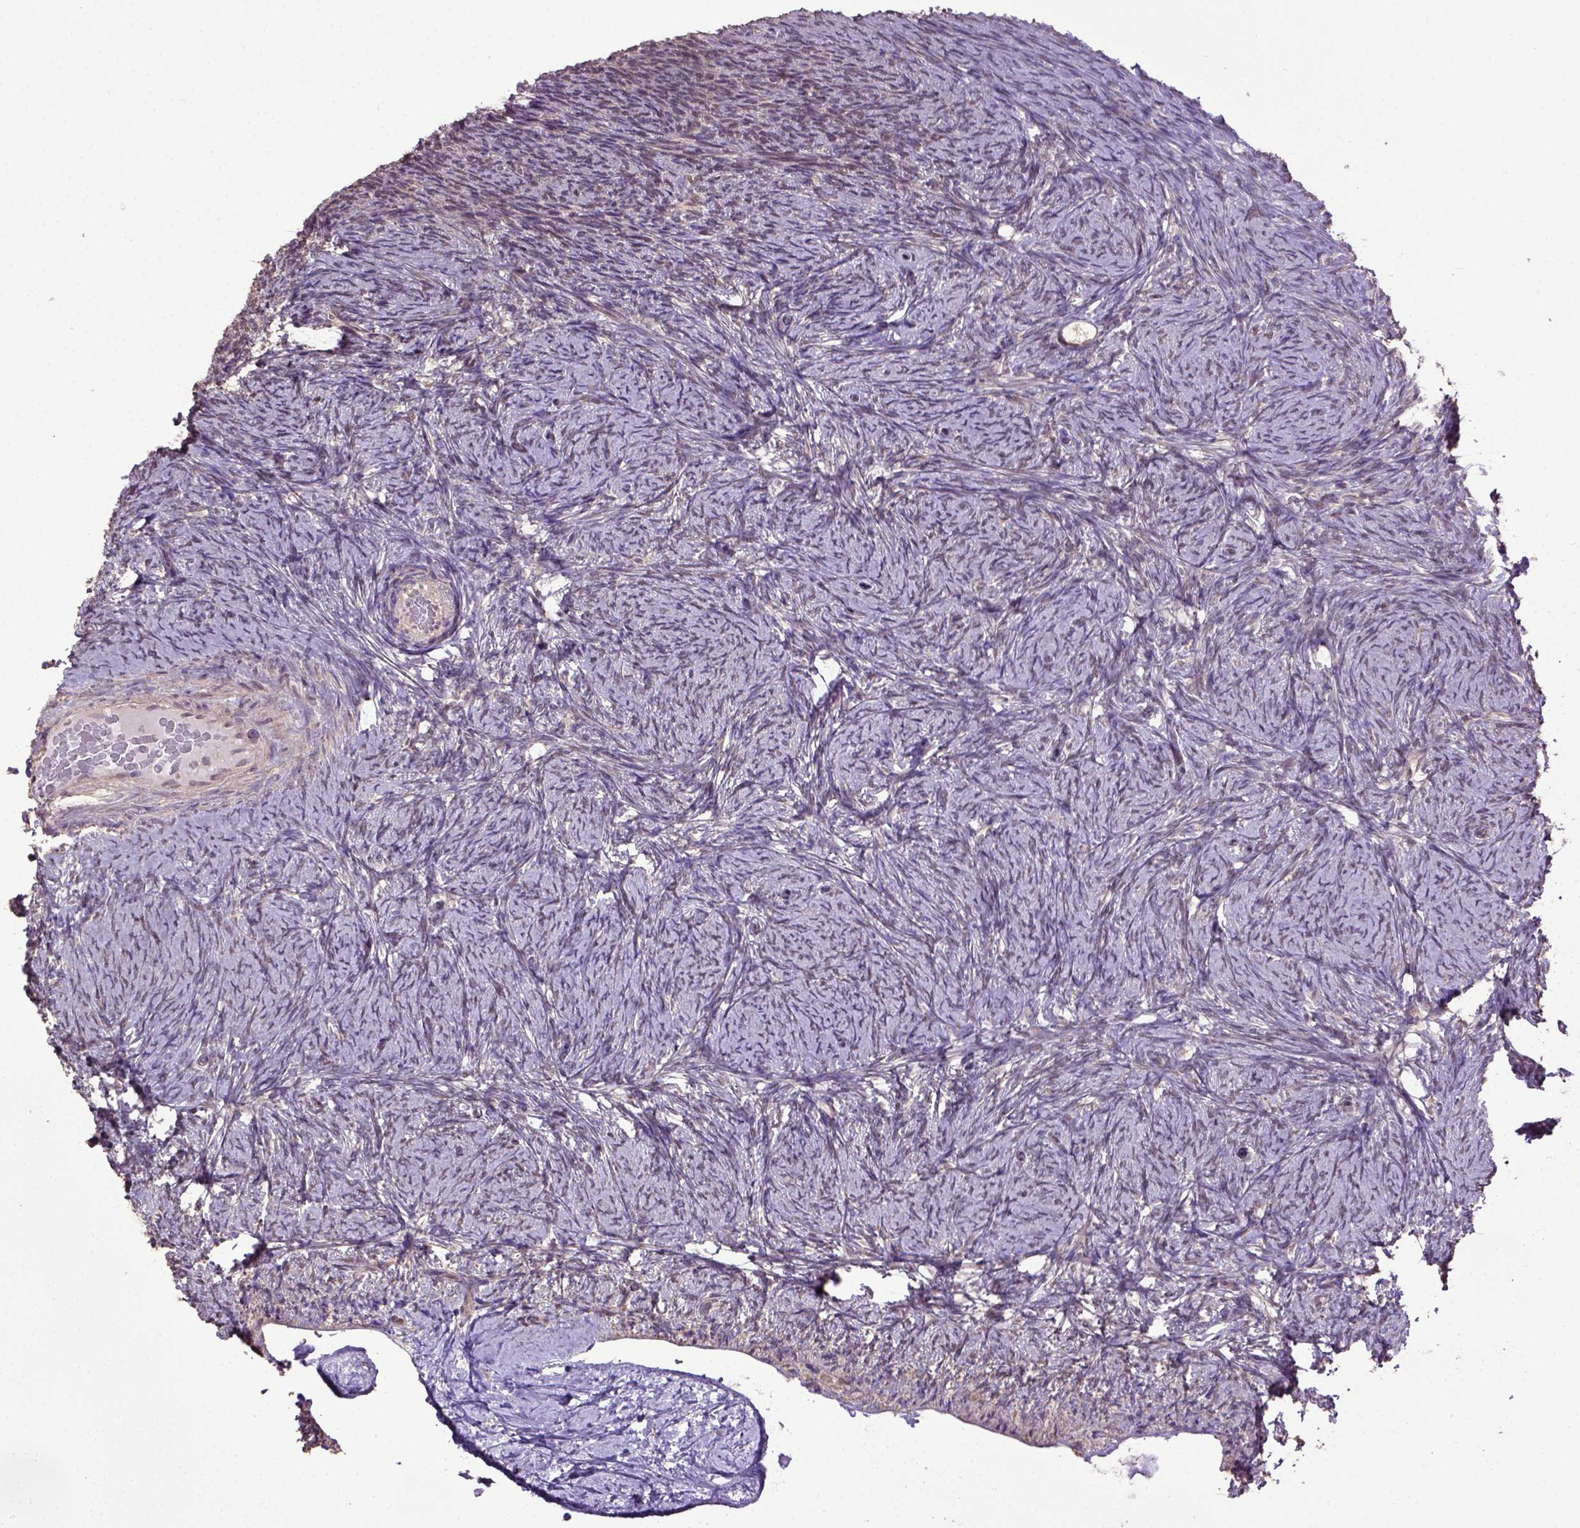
{"staining": {"intensity": "negative", "quantity": "none", "location": "none"}, "tissue": "ovary", "cell_type": "Ovarian stroma cells", "image_type": "normal", "snomed": [{"axis": "morphology", "description": "Normal tissue, NOS"}, {"axis": "topography", "description": "Ovary"}], "caption": "The histopathology image reveals no significant positivity in ovarian stroma cells of ovary. Nuclei are stained in blue.", "gene": "UBA3", "patient": {"sex": "female", "age": 34}}